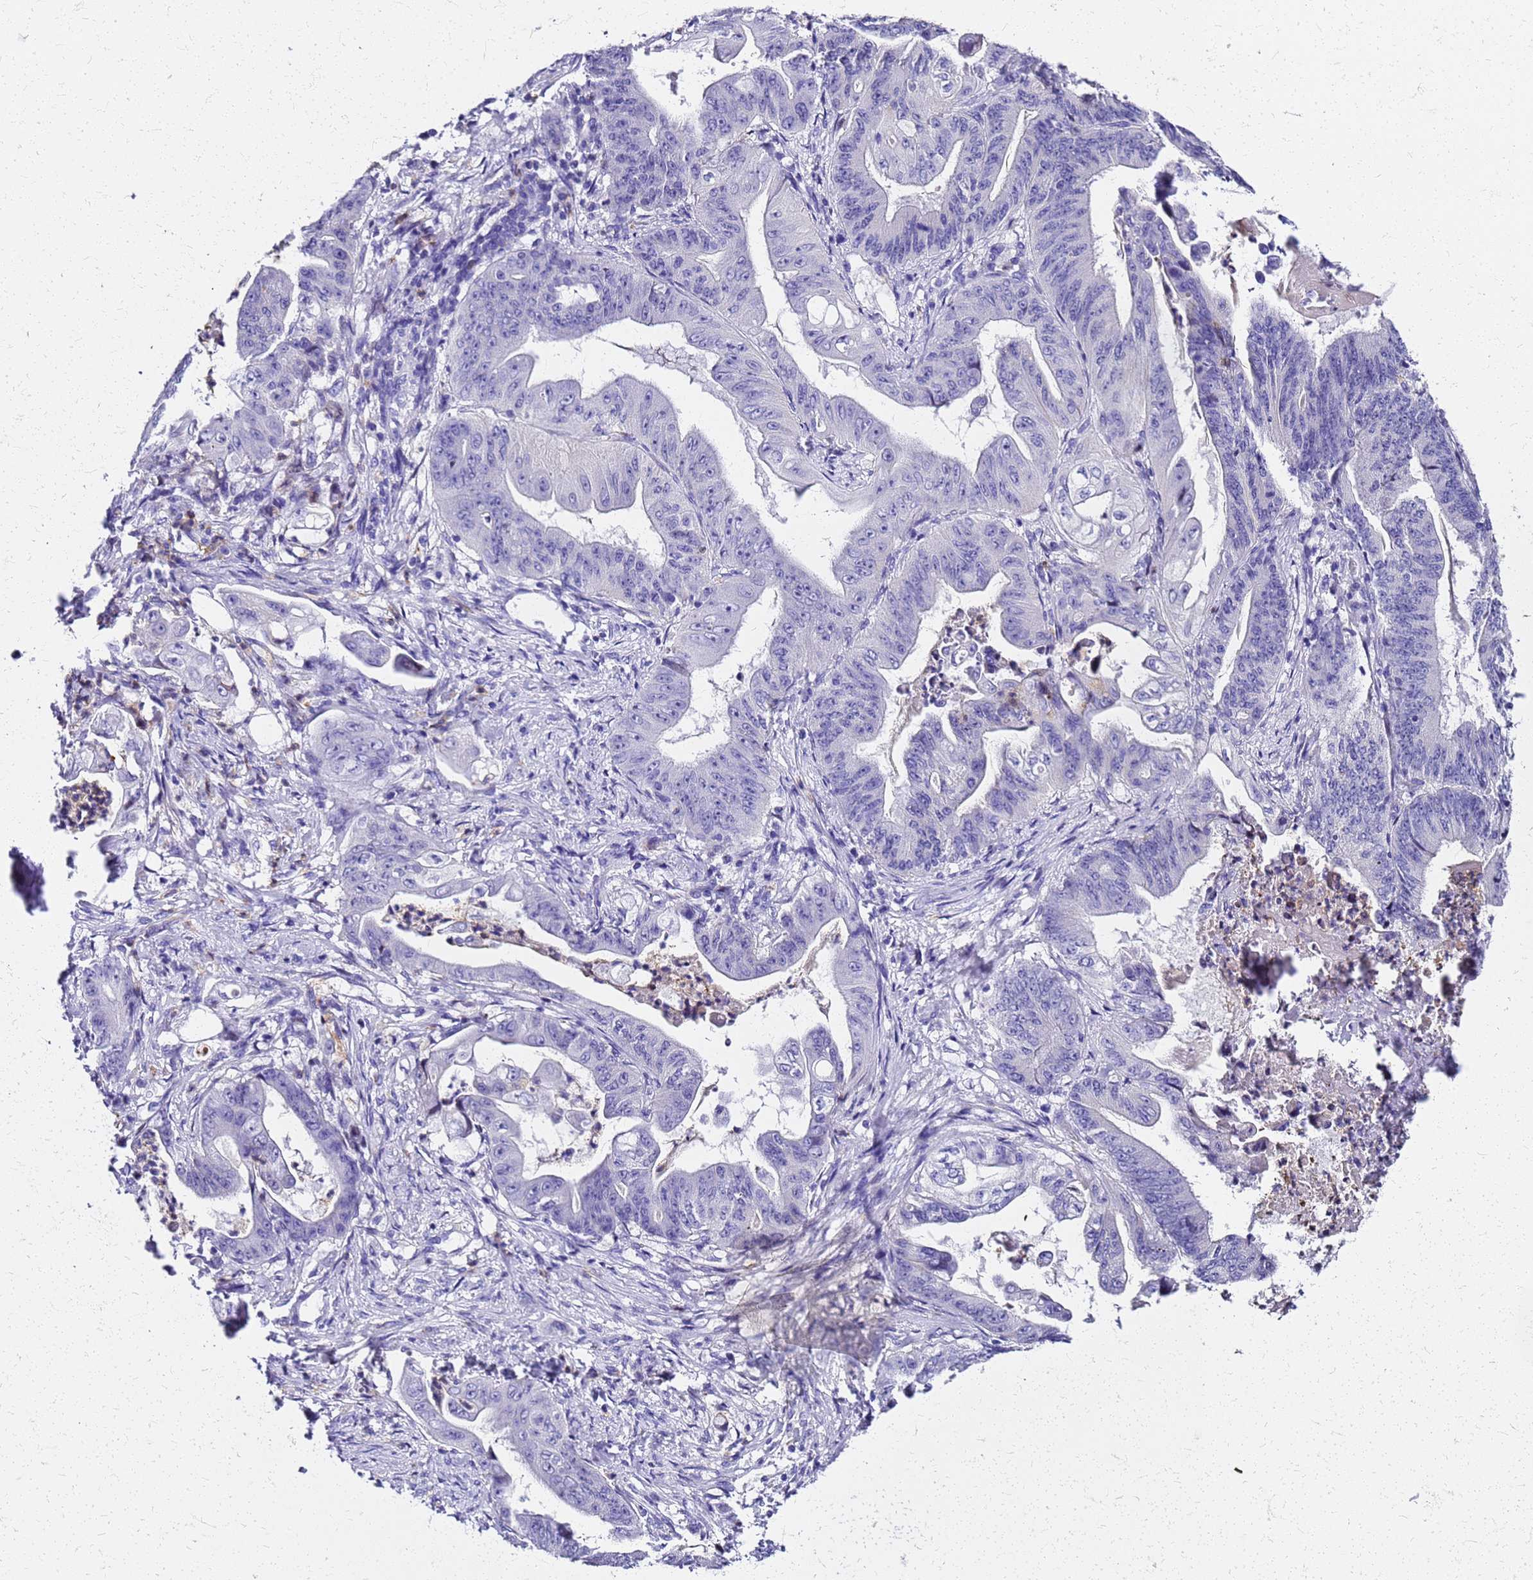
{"staining": {"intensity": "negative", "quantity": "none", "location": "none"}, "tissue": "stomach cancer", "cell_type": "Tumor cells", "image_type": "cancer", "snomed": [{"axis": "morphology", "description": "Adenocarcinoma, NOS"}, {"axis": "topography", "description": "Stomach"}], "caption": "Immunohistochemistry (IHC) of human stomach adenocarcinoma reveals no staining in tumor cells. Brightfield microscopy of immunohistochemistry (IHC) stained with DAB (brown) and hematoxylin (blue), captured at high magnification.", "gene": "SMIM21", "patient": {"sex": "female", "age": 73}}